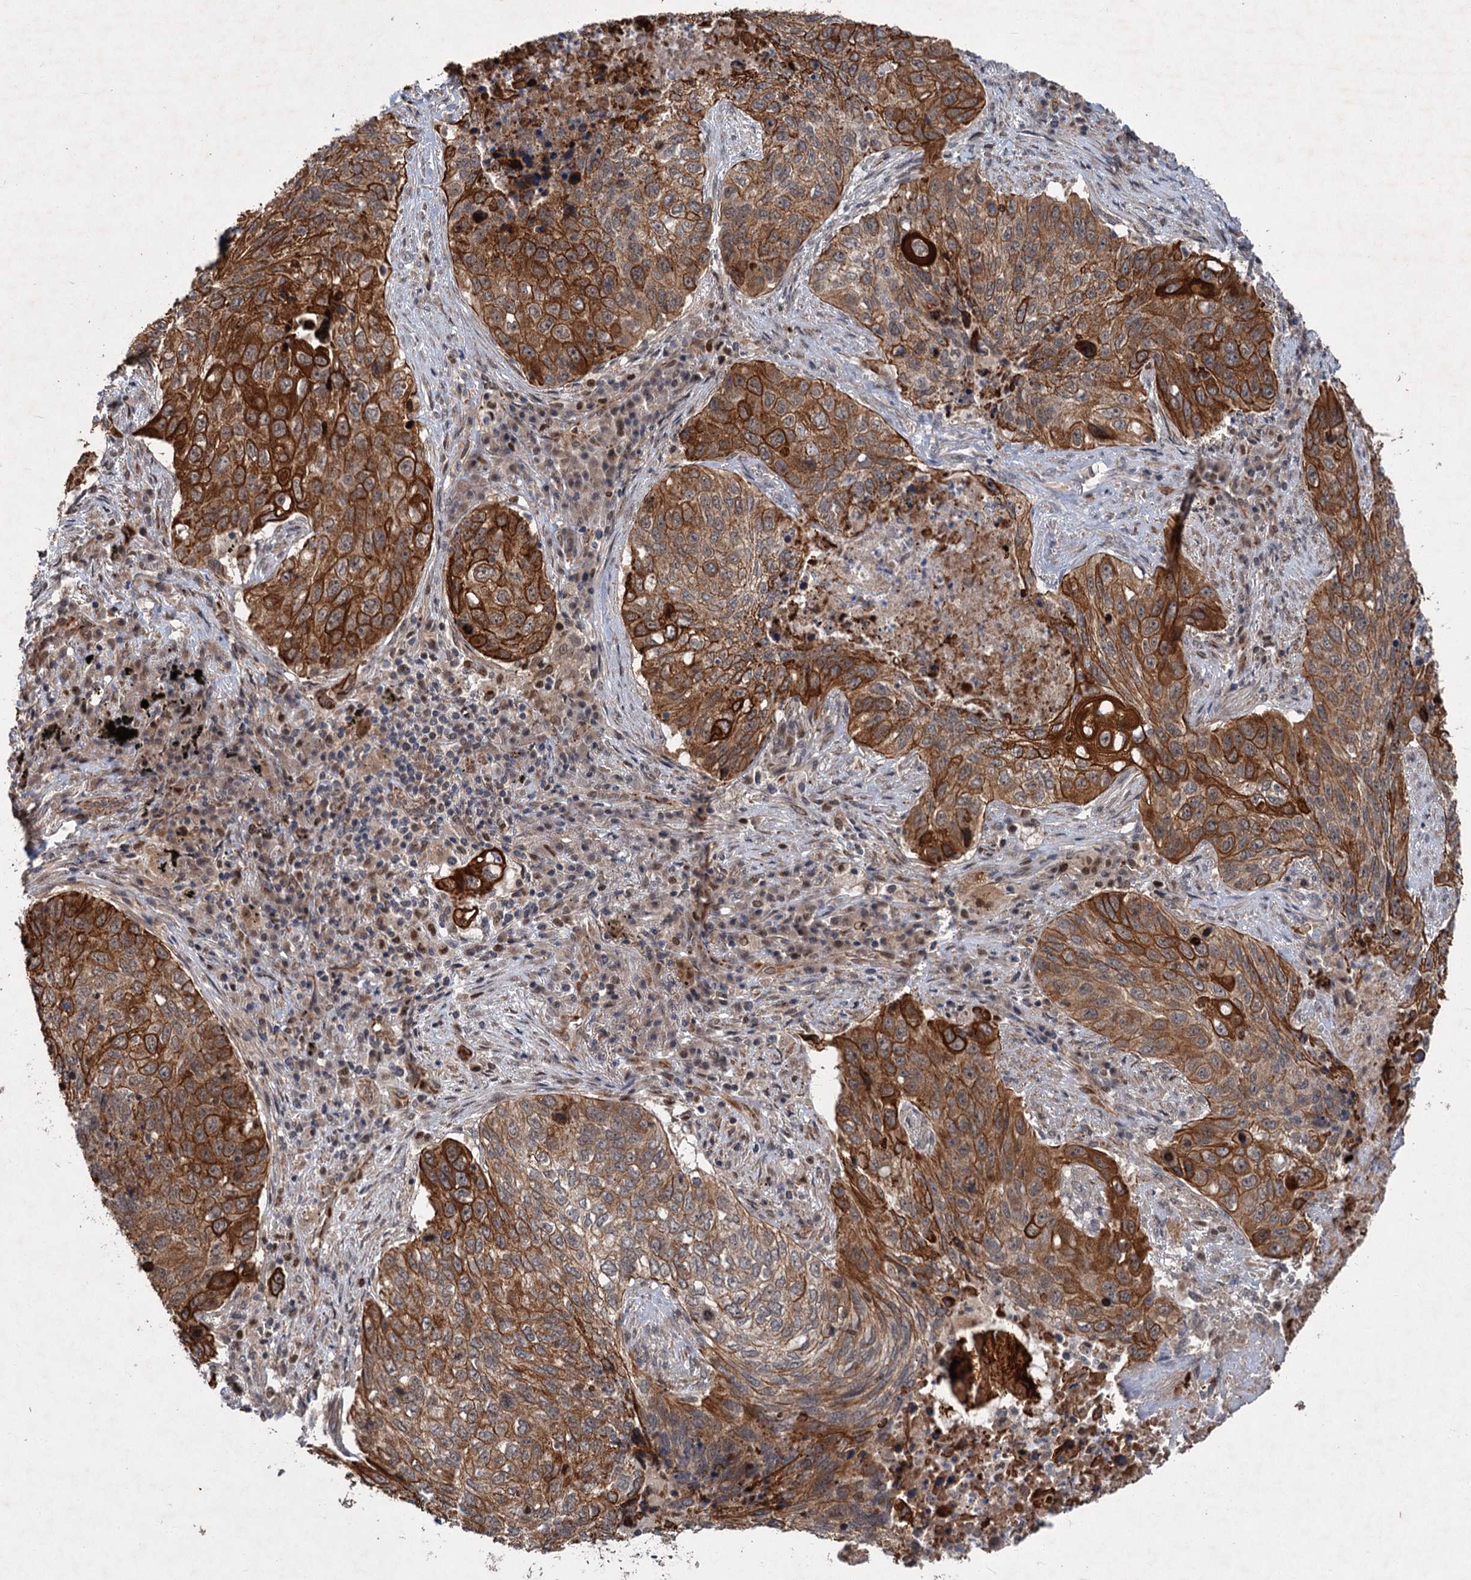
{"staining": {"intensity": "strong", "quantity": ">75%", "location": "cytoplasmic/membranous"}, "tissue": "lung cancer", "cell_type": "Tumor cells", "image_type": "cancer", "snomed": [{"axis": "morphology", "description": "Squamous cell carcinoma, NOS"}, {"axis": "topography", "description": "Lung"}], "caption": "A brown stain shows strong cytoplasmic/membranous staining of a protein in lung cancer tumor cells. (Brightfield microscopy of DAB IHC at high magnification).", "gene": "TTC31", "patient": {"sex": "female", "age": 63}}